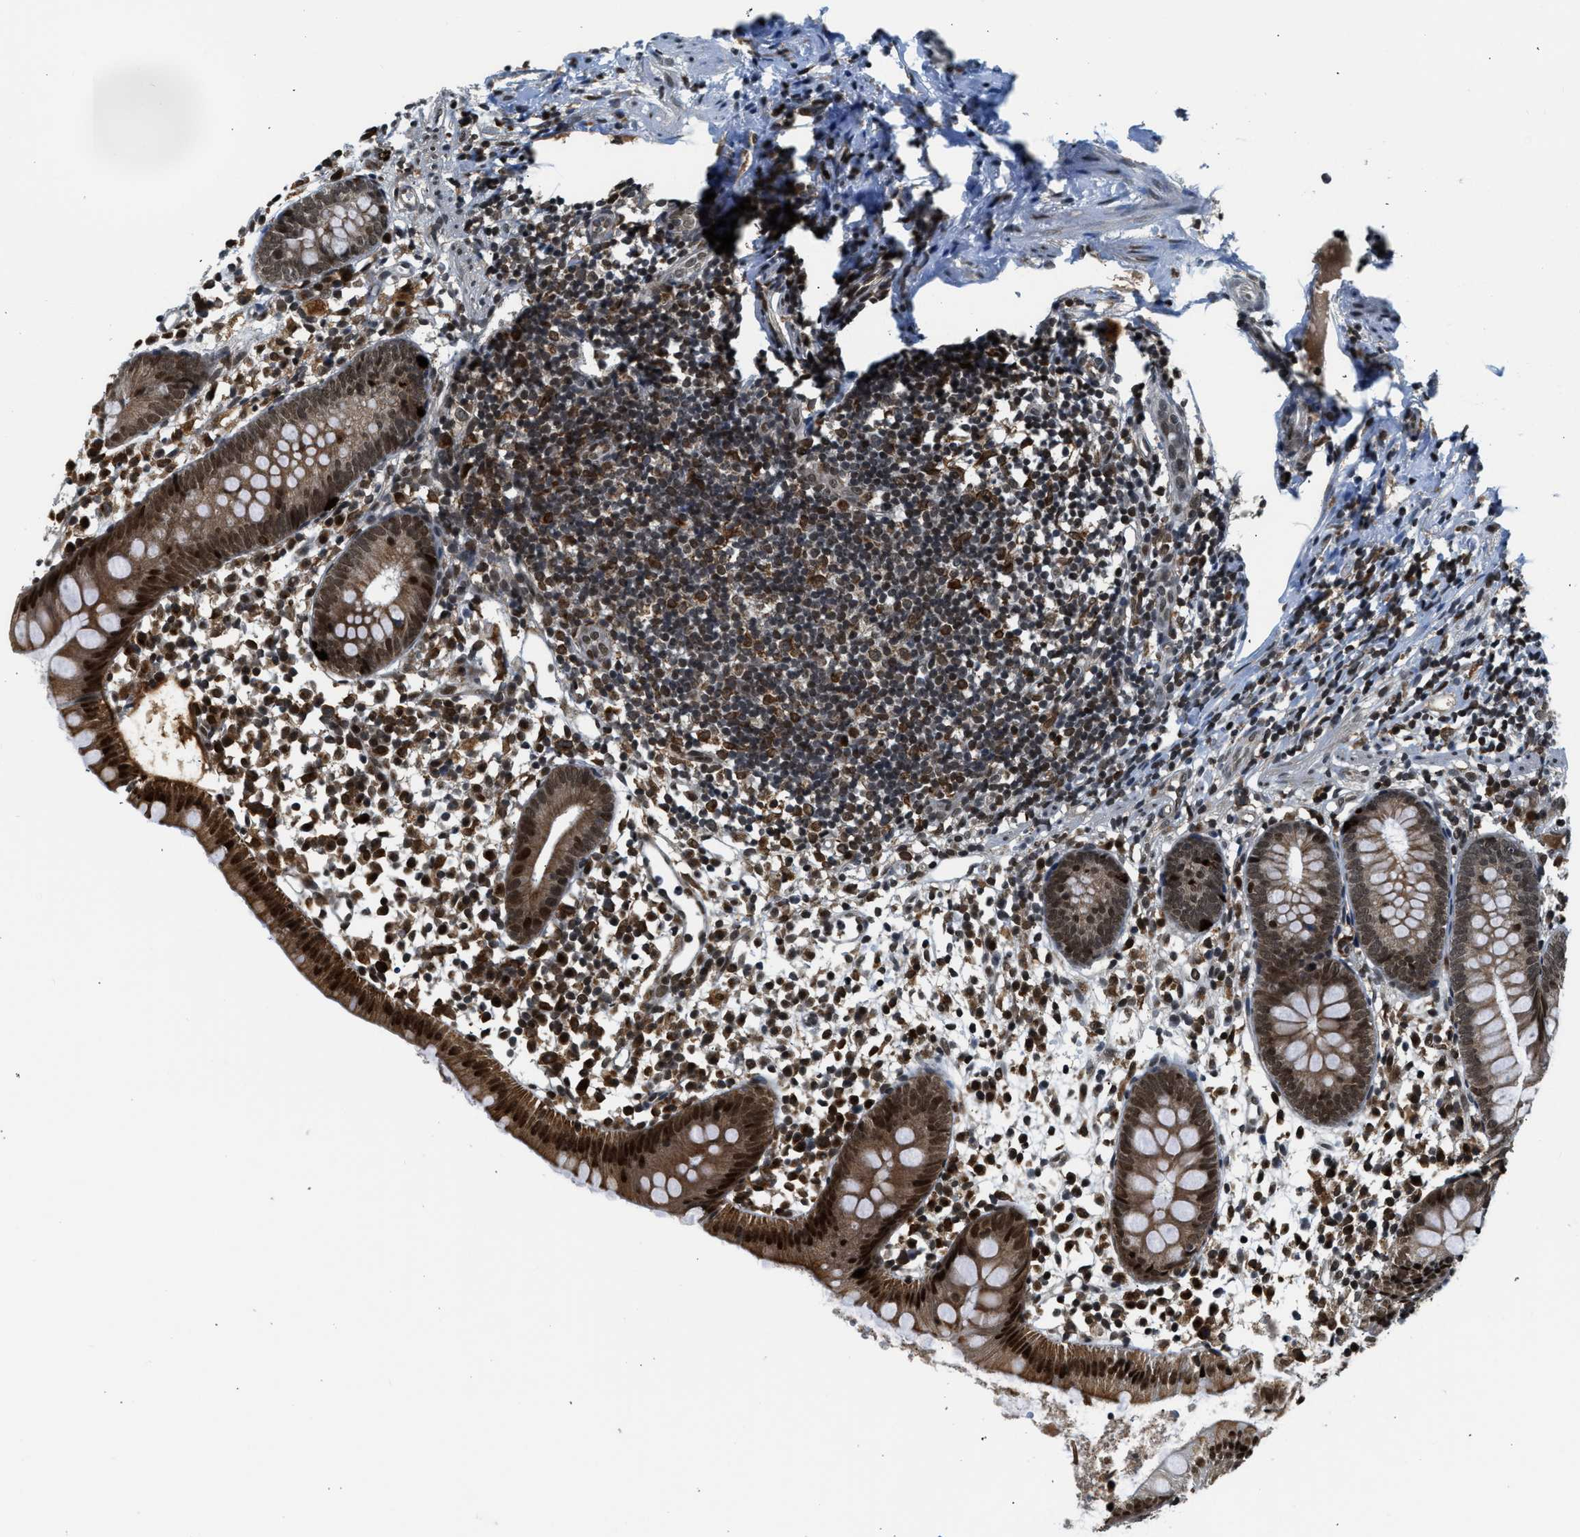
{"staining": {"intensity": "moderate", "quantity": "25%-75%", "location": "cytoplasmic/membranous,nuclear"}, "tissue": "appendix", "cell_type": "Glandular cells", "image_type": "normal", "snomed": [{"axis": "morphology", "description": "Normal tissue, NOS"}, {"axis": "topography", "description": "Appendix"}], "caption": "This is a photomicrograph of IHC staining of benign appendix, which shows moderate expression in the cytoplasmic/membranous,nuclear of glandular cells.", "gene": "RETREG3", "patient": {"sex": "female", "age": 20}}